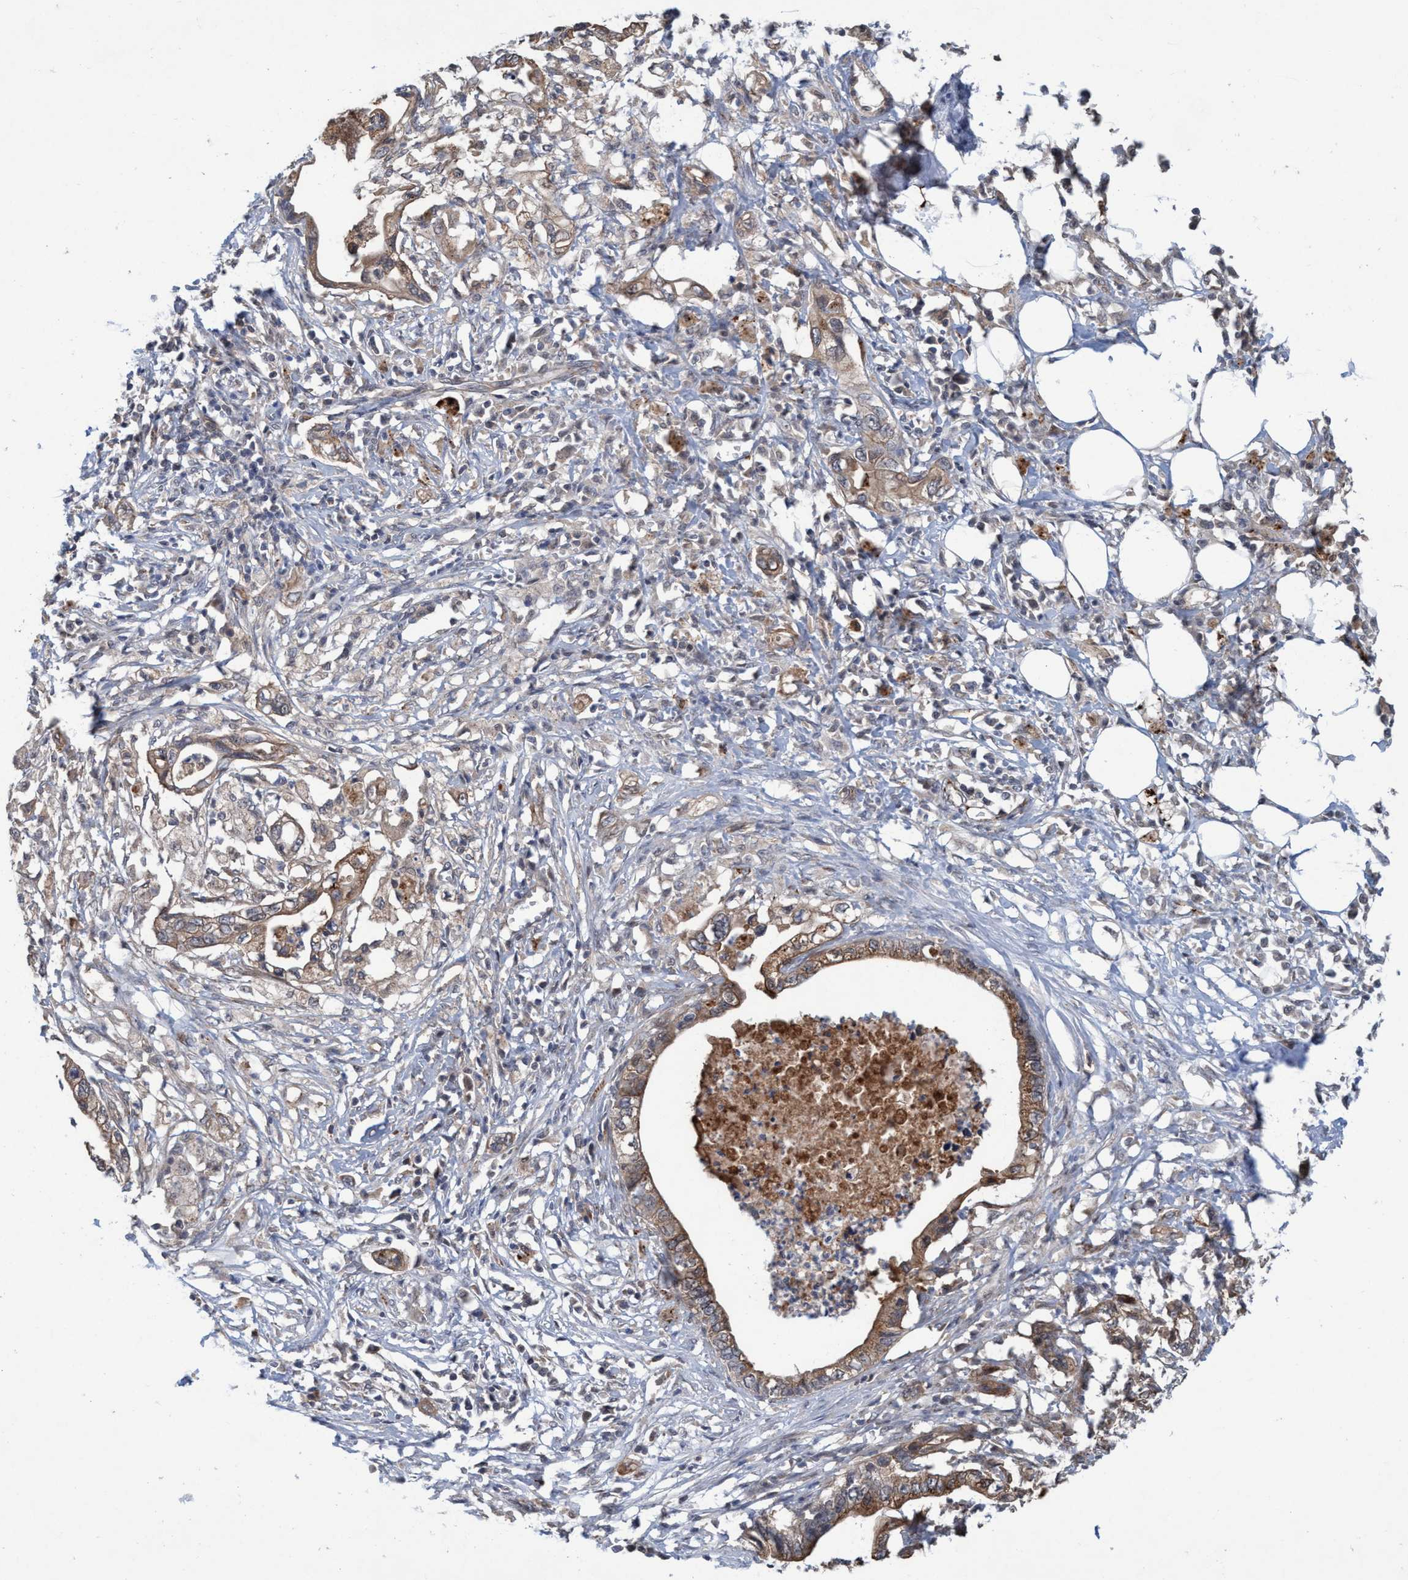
{"staining": {"intensity": "weak", "quantity": ">75%", "location": "cytoplasmic/membranous"}, "tissue": "pancreatic cancer", "cell_type": "Tumor cells", "image_type": "cancer", "snomed": [{"axis": "morphology", "description": "Adenocarcinoma, NOS"}, {"axis": "topography", "description": "Pancreas"}], "caption": "Immunohistochemical staining of human adenocarcinoma (pancreatic) reveals weak cytoplasmic/membranous protein expression in about >75% of tumor cells. (DAB (3,3'-diaminobenzidine) = brown stain, brightfield microscopy at high magnification).", "gene": "TRIM65", "patient": {"sex": "male", "age": 56}}